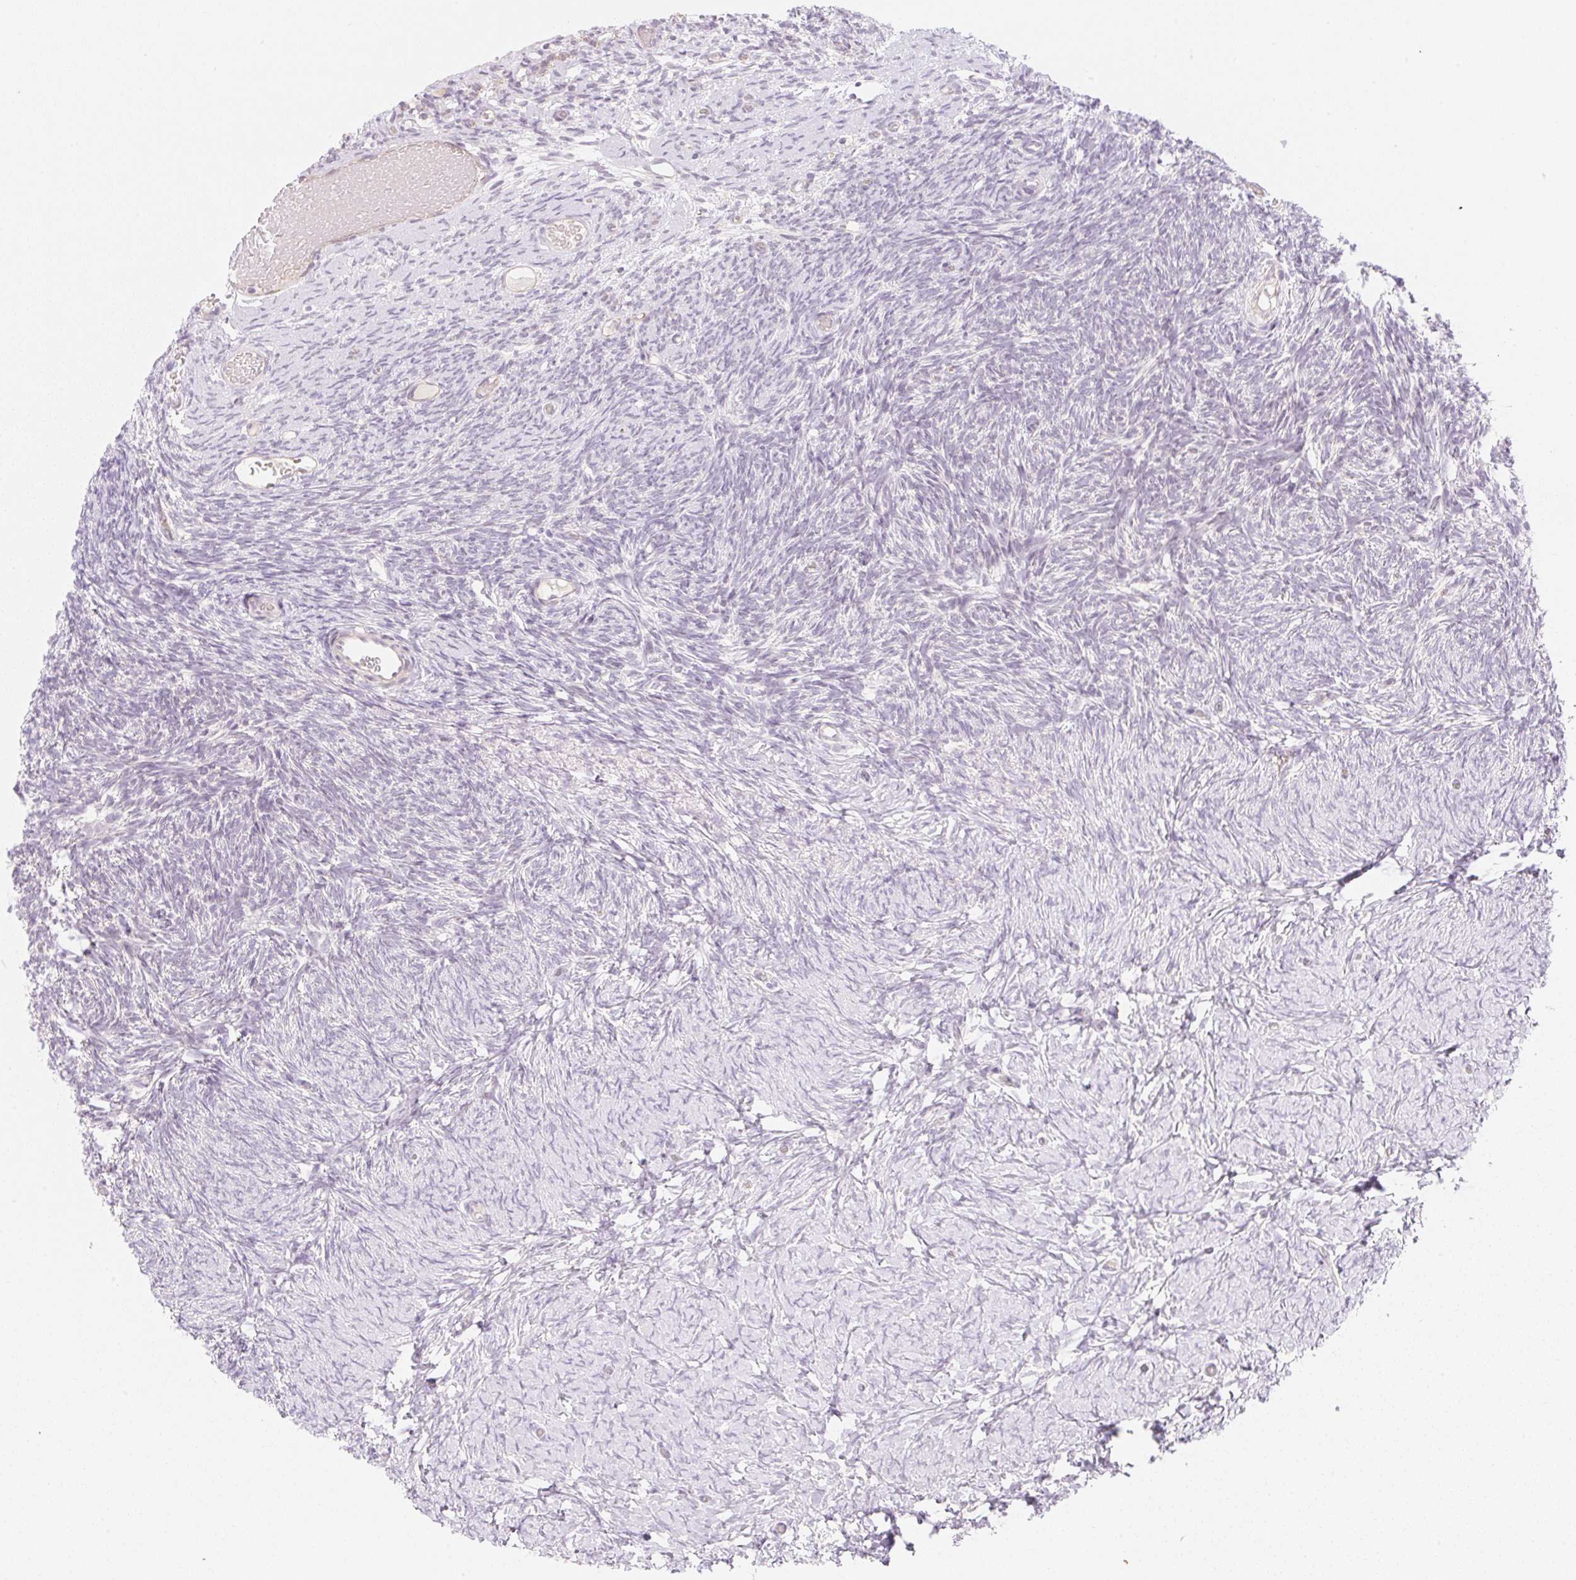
{"staining": {"intensity": "weak", "quantity": ">75%", "location": "cytoplasmic/membranous"}, "tissue": "ovary", "cell_type": "Follicle cells", "image_type": "normal", "snomed": [{"axis": "morphology", "description": "Normal tissue, NOS"}, {"axis": "topography", "description": "Ovary"}], "caption": "Immunohistochemistry (DAB (3,3'-diaminobenzidine)) staining of unremarkable human ovary reveals weak cytoplasmic/membranous protein expression in approximately >75% of follicle cells. Nuclei are stained in blue.", "gene": "CASKIN1", "patient": {"sex": "female", "age": 39}}